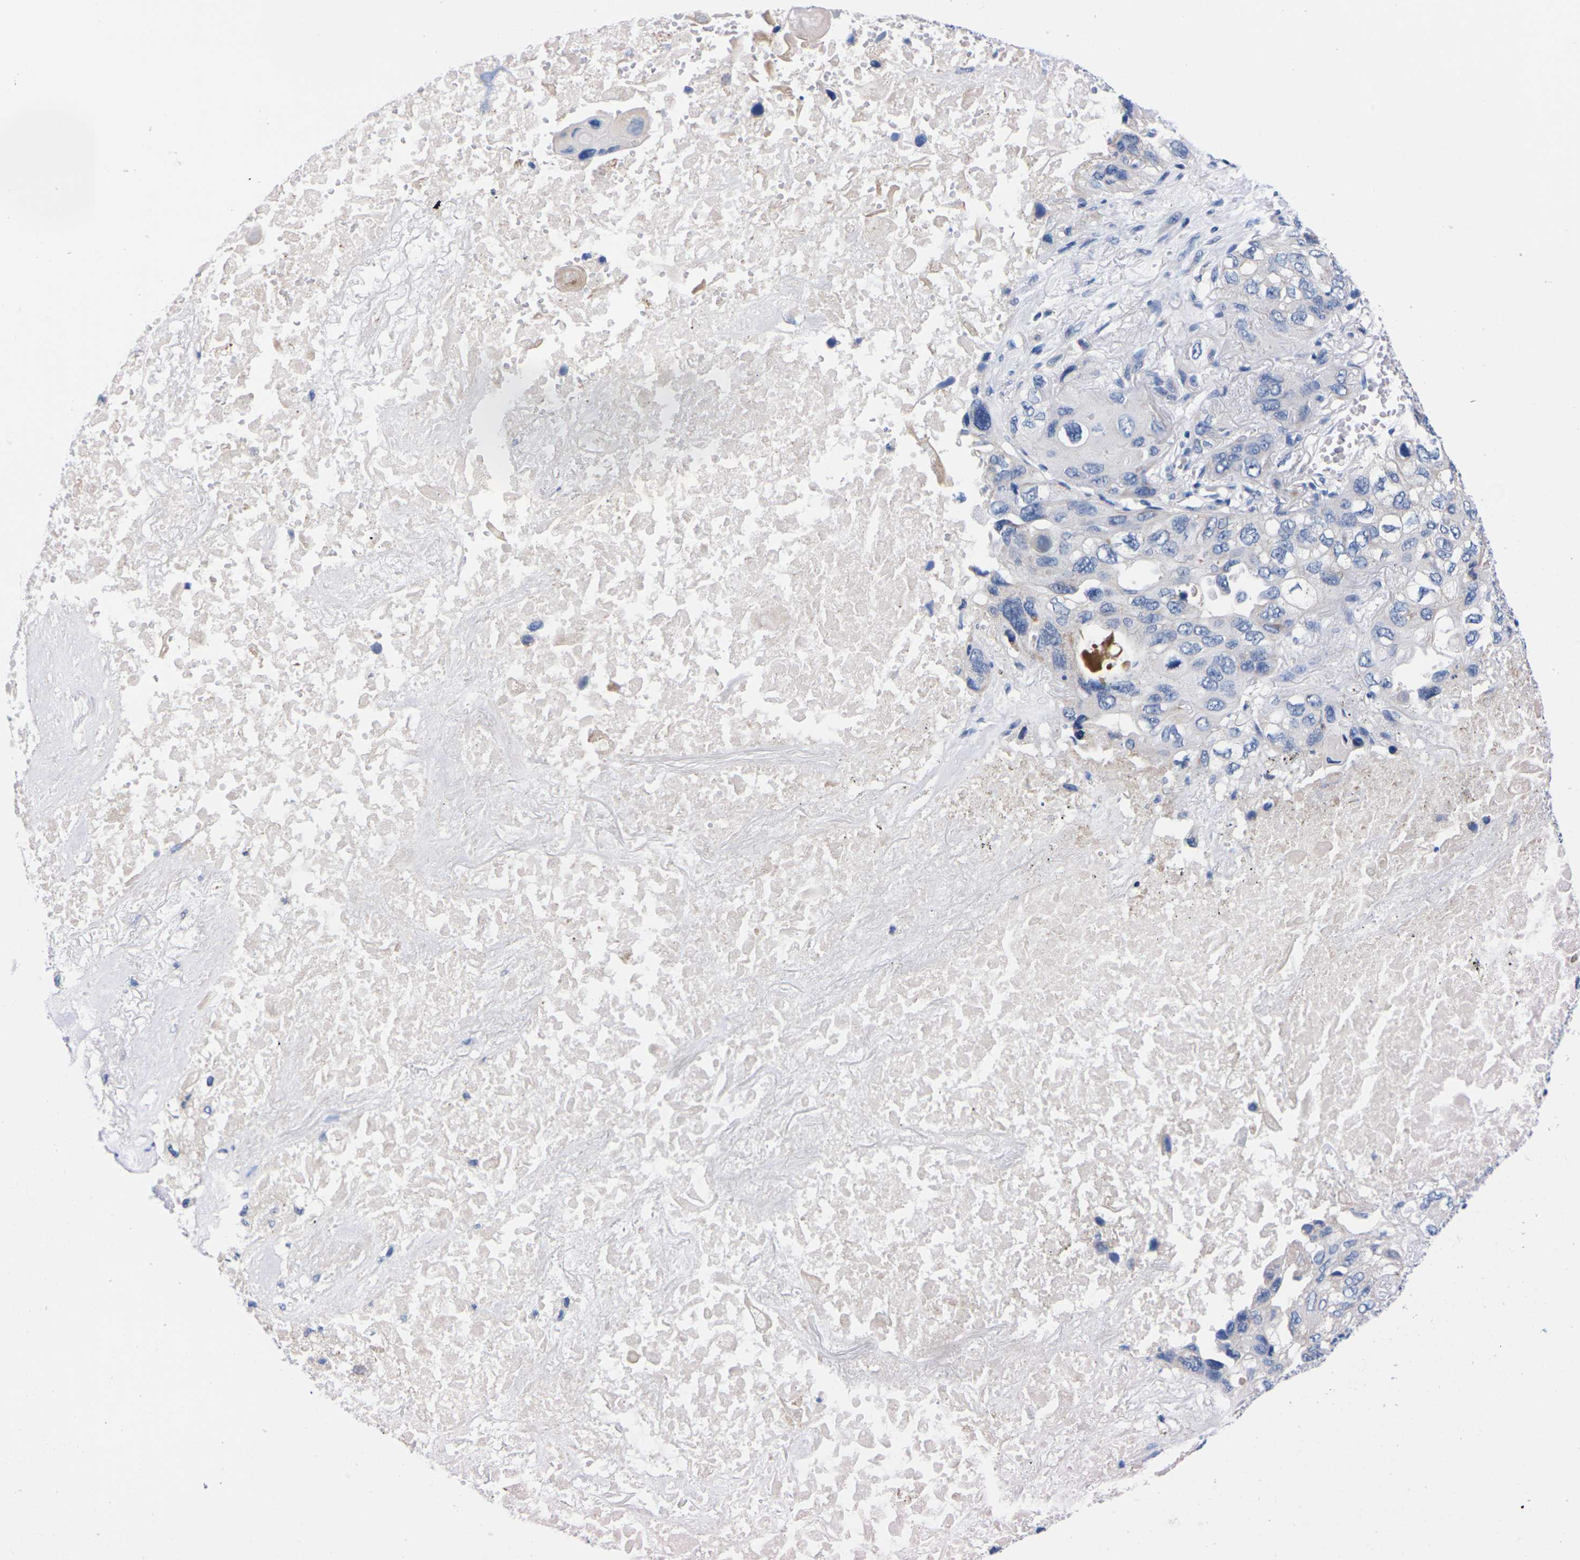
{"staining": {"intensity": "negative", "quantity": "none", "location": "none"}, "tissue": "lung cancer", "cell_type": "Tumor cells", "image_type": "cancer", "snomed": [{"axis": "morphology", "description": "Squamous cell carcinoma, NOS"}, {"axis": "topography", "description": "Lung"}], "caption": "The IHC photomicrograph has no significant positivity in tumor cells of lung squamous cell carcinoma tissue. The staining was performed using DAB to visualize the protein expression in brown, while the nuclei were stained in blue with hematoxylin (Magnification: 20x).", "gene": "FAM210A", "patient": {"sex": "female", "age": 73}}